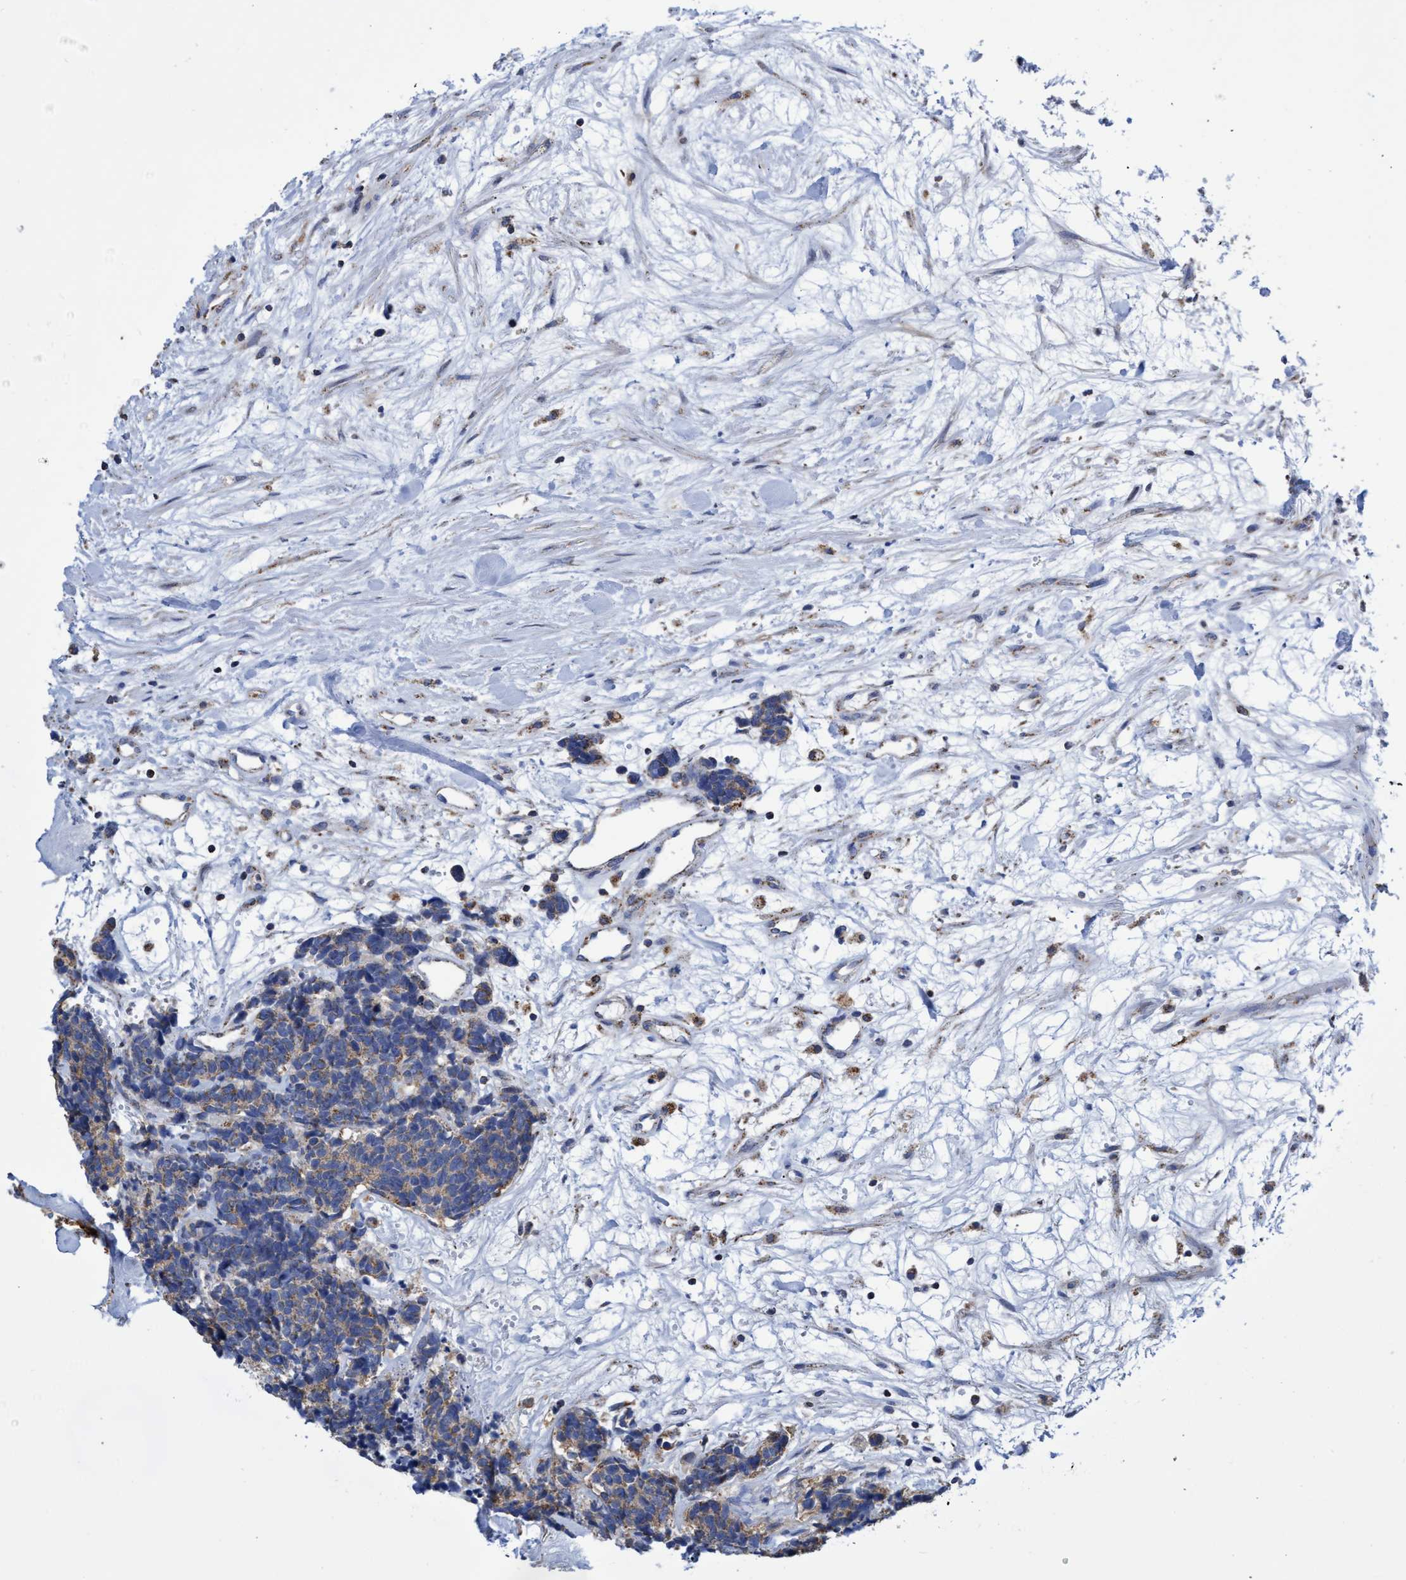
{"staining": {"intensity": "weak", "quantity": ">75%", "location": "cytoplasmic/membranous"}, "tissue": "carcinoid", "cell_type": "Tumor cells", "image_type": "cancer", "snomed": [{"axis": "morphology", "description": "Carcinoma, NOS"}, {"axis": "morphology", "description": "Carcinoid, malignant, NOS"}, {"axis": "topography", "description": "Urinary bladder"}], "caption": "IHC image of carcinoid stained for a protein (brown), which displays low levels of weak cytoplasmic/membranous staining in approximately >75% of tumor cells.", "gene": "CRYZ", "patient": {"sex": "male", "age": 57}}